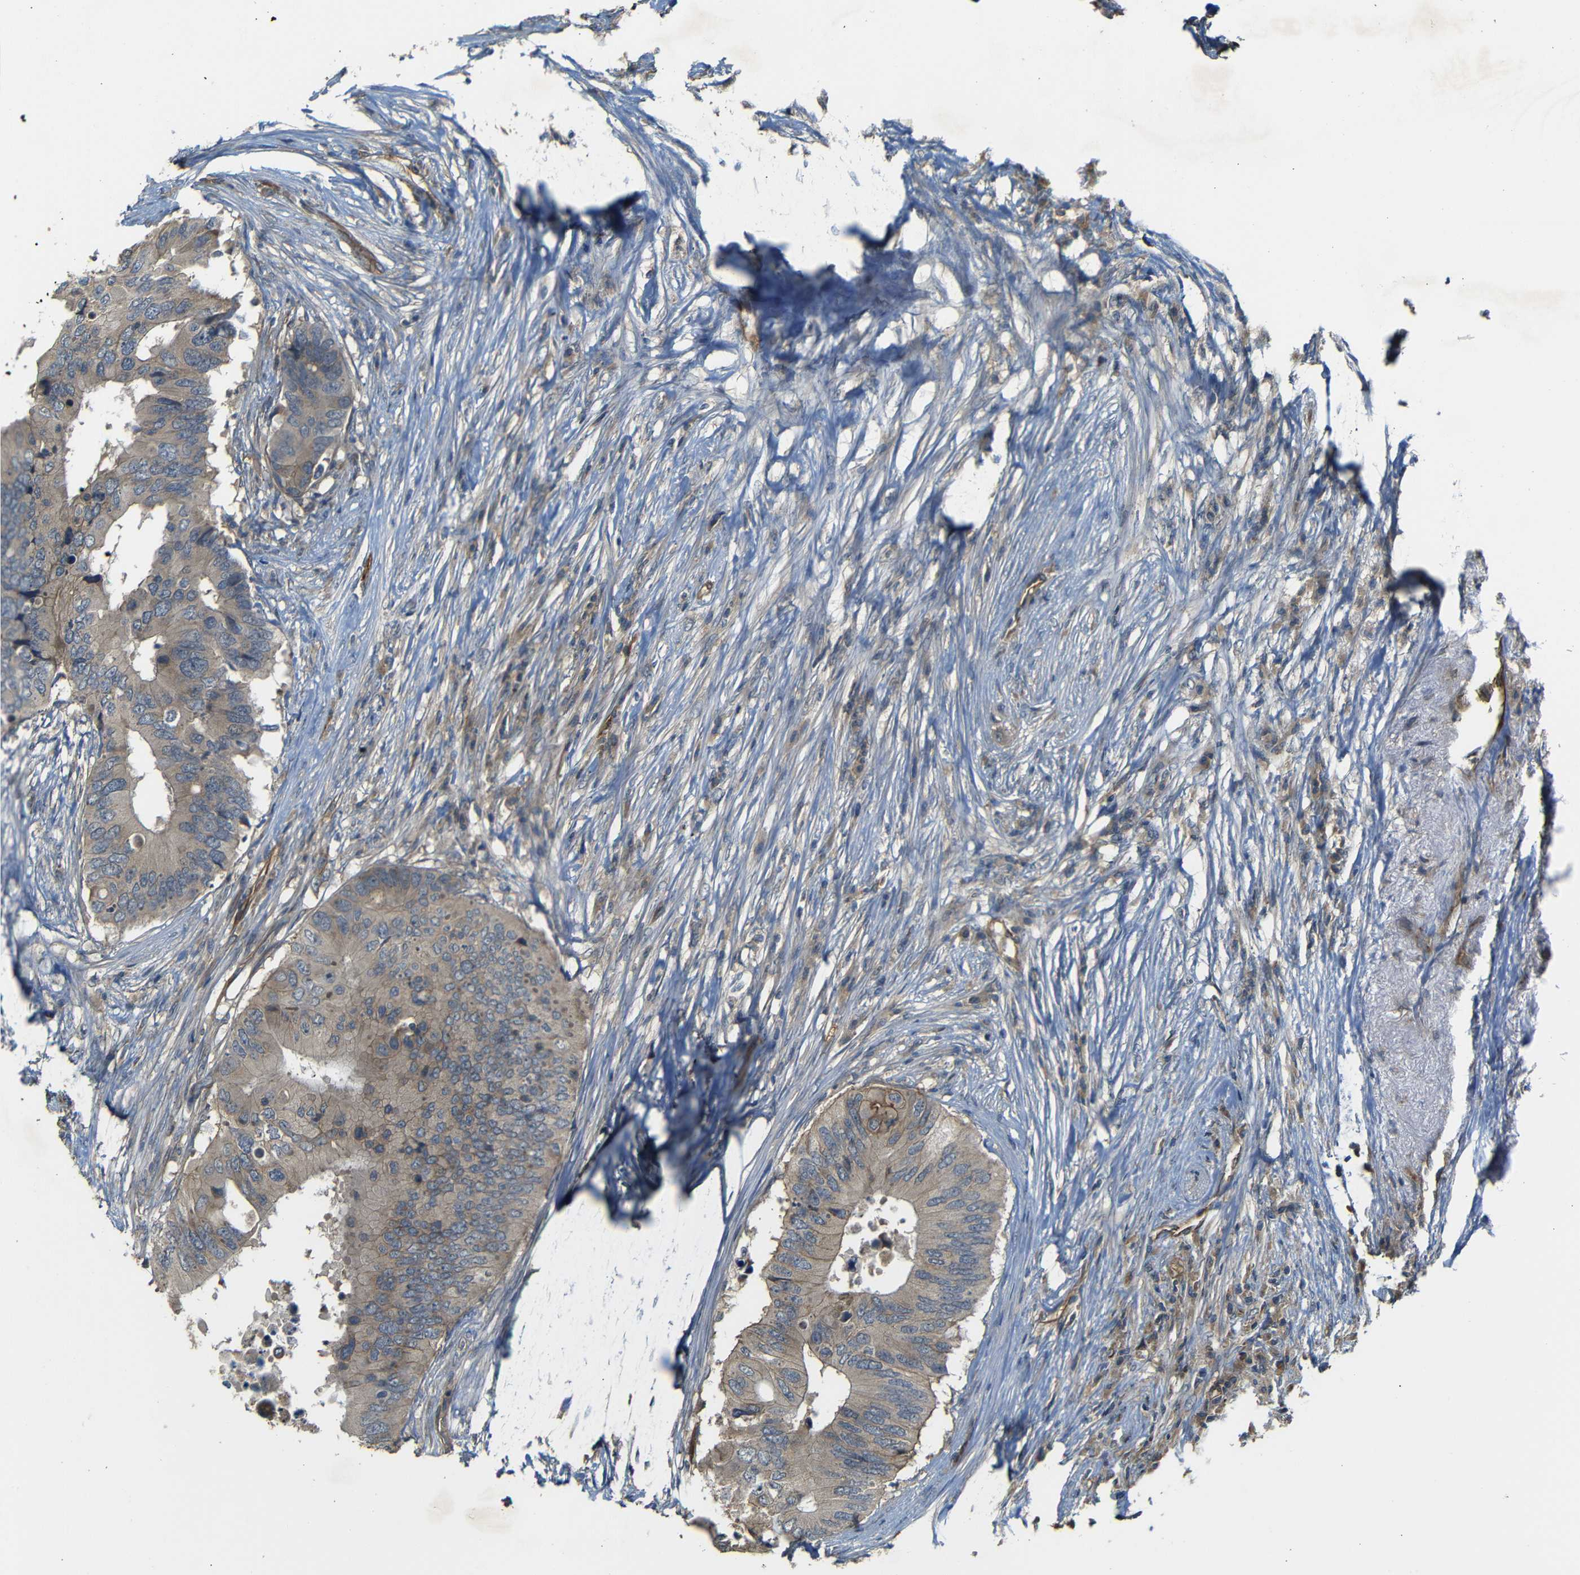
{"staining": {"intensity": "weak", "quantity": "25%-75%", "location": "cytoplasmic/membranous"}, "tissue": "colorectal cancer", "cell_type": "Tumor cells", "image_type": "cancer", "snomed": [{"axis": "morphology", "description": "Adenocarcinoma, NOS"}, {"axis": "topography", "description": "Colon"}], "caption": "The histopathology image demonstrates immunohistochemical staining of colorectal adenocarcinoma. There is weak cytoplasmic/membranous expression is seen in about 25%-75% of tumor cells.", "gene": "RELL1", "patient": {"sex": "male", "age": 71}}